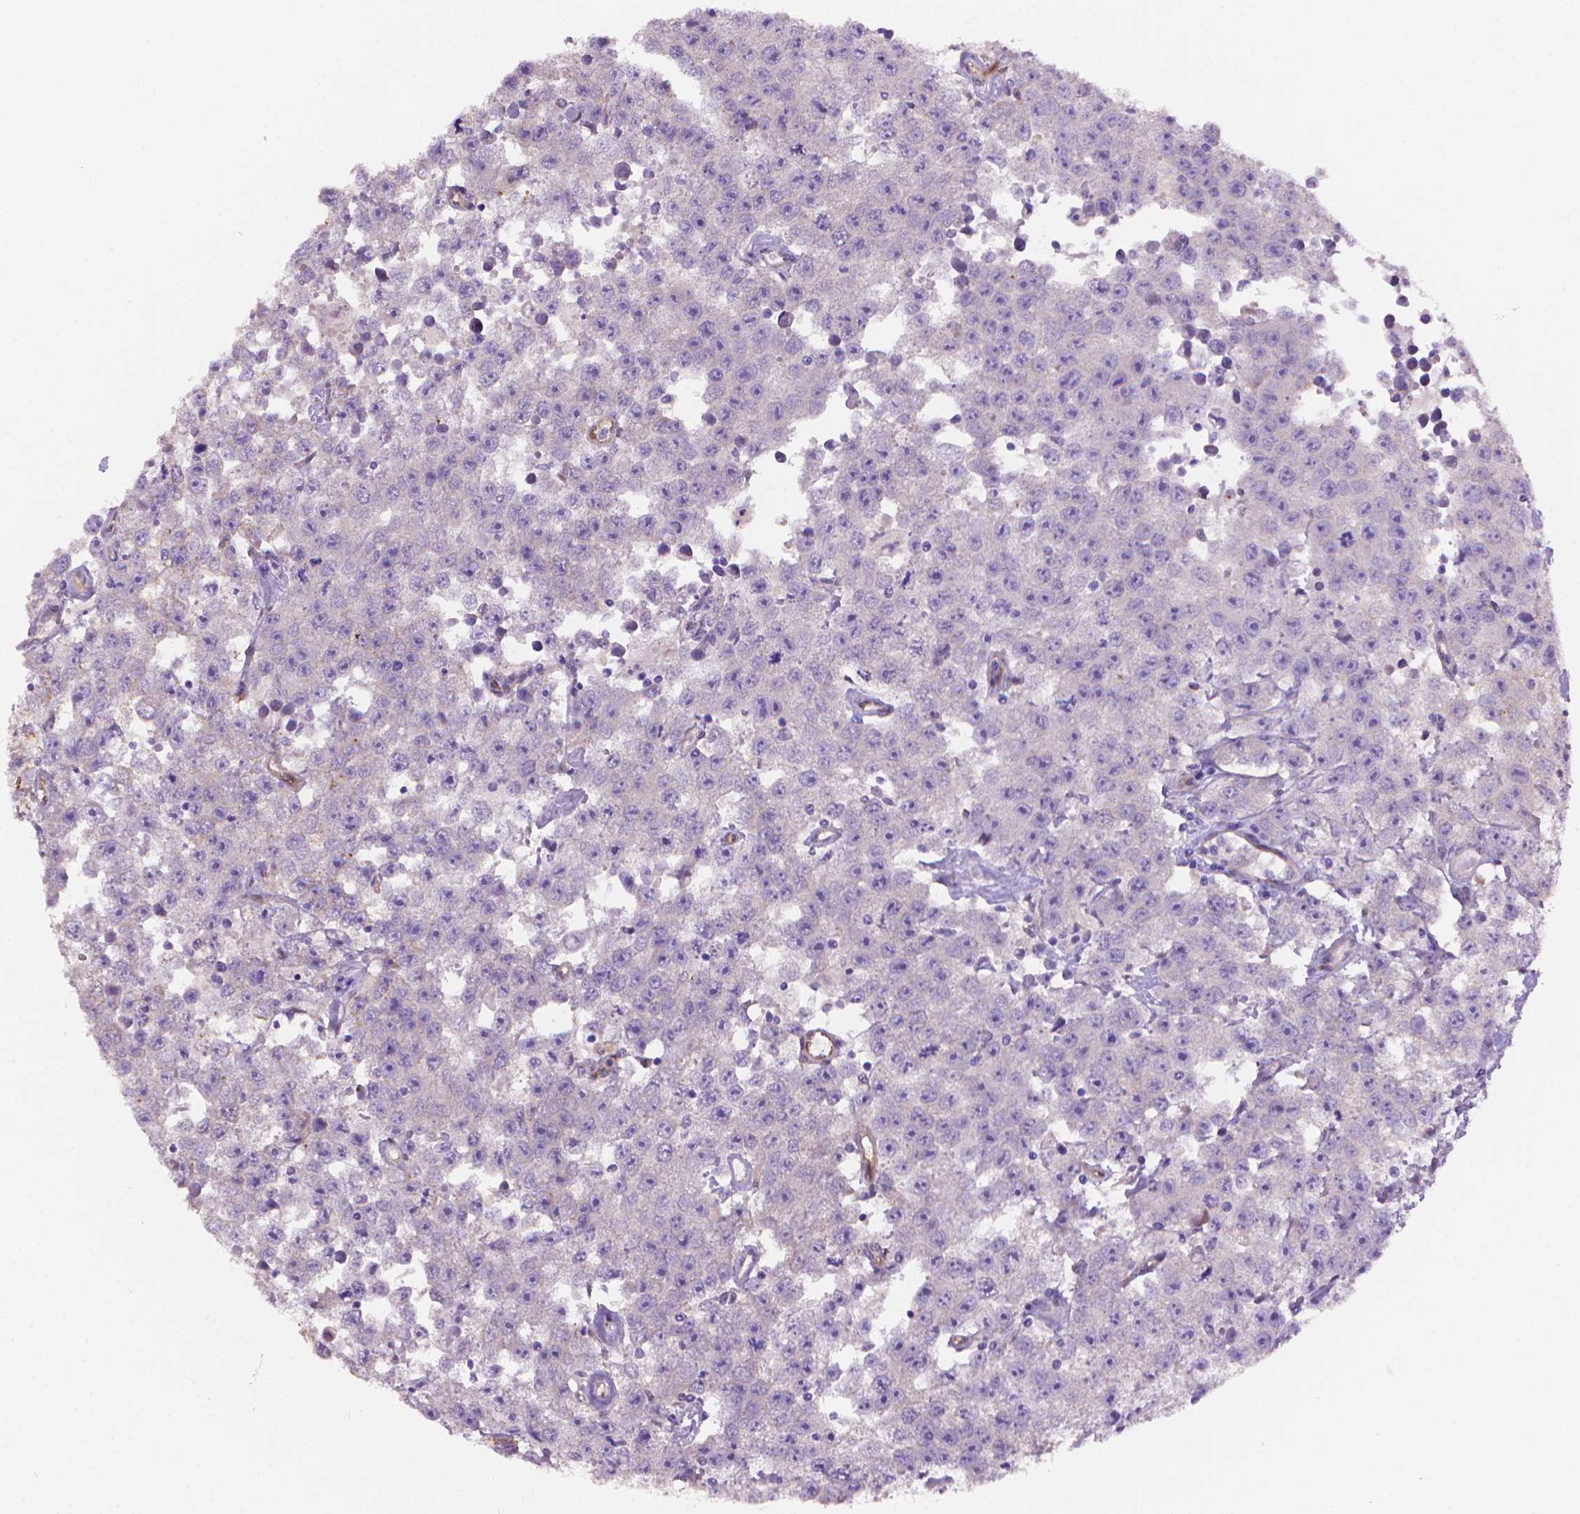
{"staining": {"intensity": "negative", "quantity": "none", "location": "none"}, "tissue": "testis cancer", "cell_type": "Tumor cells", "image_type": "cancer", "snomed": [{"axis": "morphology", "description": "Seminoma, NOS"}, {"axis": "topography", "description": "Testis"}], "caption": "A high-resolution image shows immunohistochemistry staining of testis cancer, which displays no significant expression in tumor cells.", "gene": "CLIC4", "patient": {"sex": "male", "age": 52}}